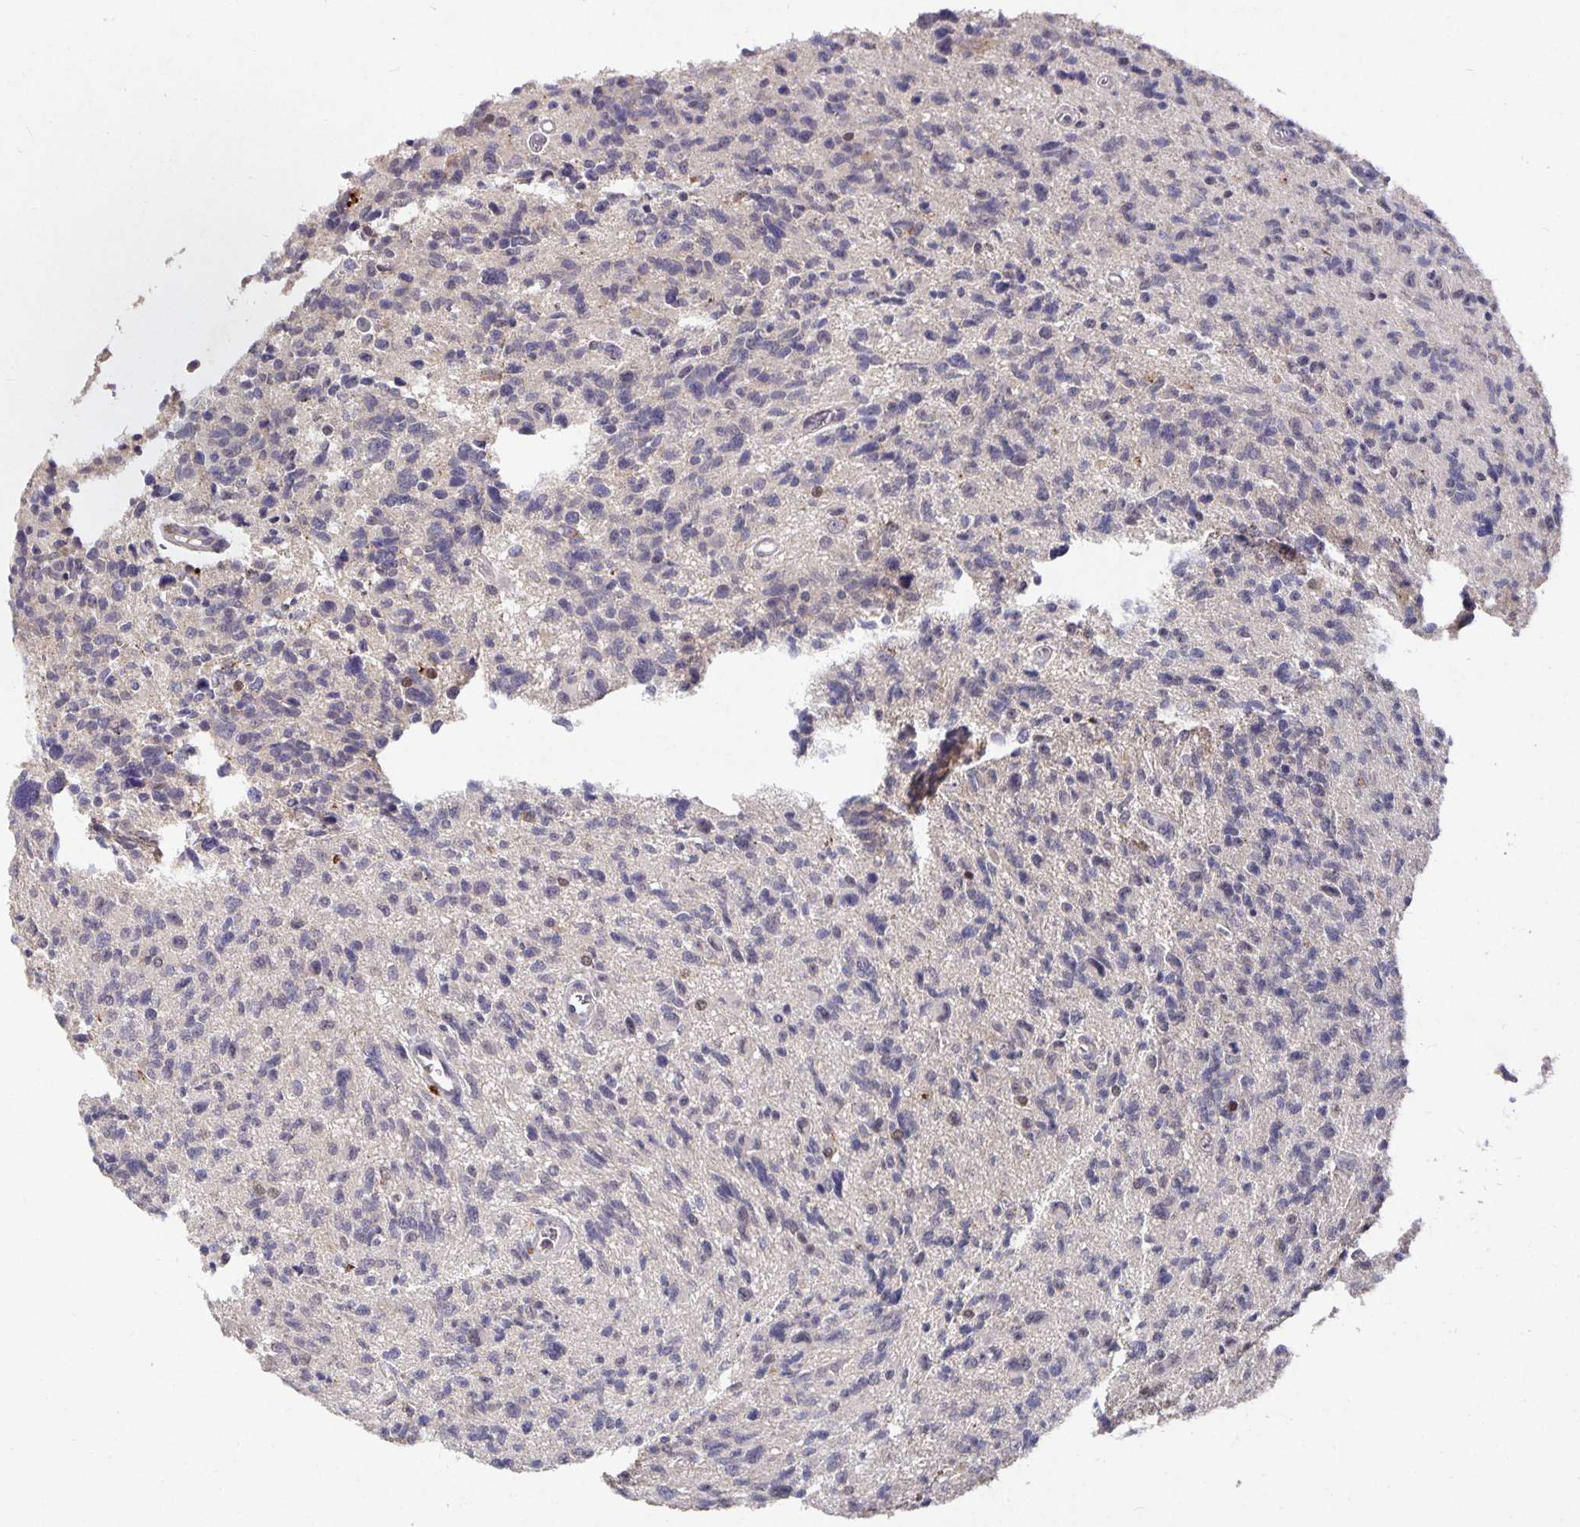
{"staining": {"intensity": "negative", "quantity": "none", "location": "none"}, "tissue": "glioma", "cell_type": "Tumor cells", "image_type": "cancer", "snomed": [{"axis": "morphology", "description": "Glioma, malignant, High grade"}, {"axis": "topography", "description": "Brain"}], "caption": "Human malignant high-grade glioma stained for a protein using immunohistochemistry reveals no positivity in tumor cells.", "gene": "HEPN1", "patient": {"sex": "male", "age": 29}}